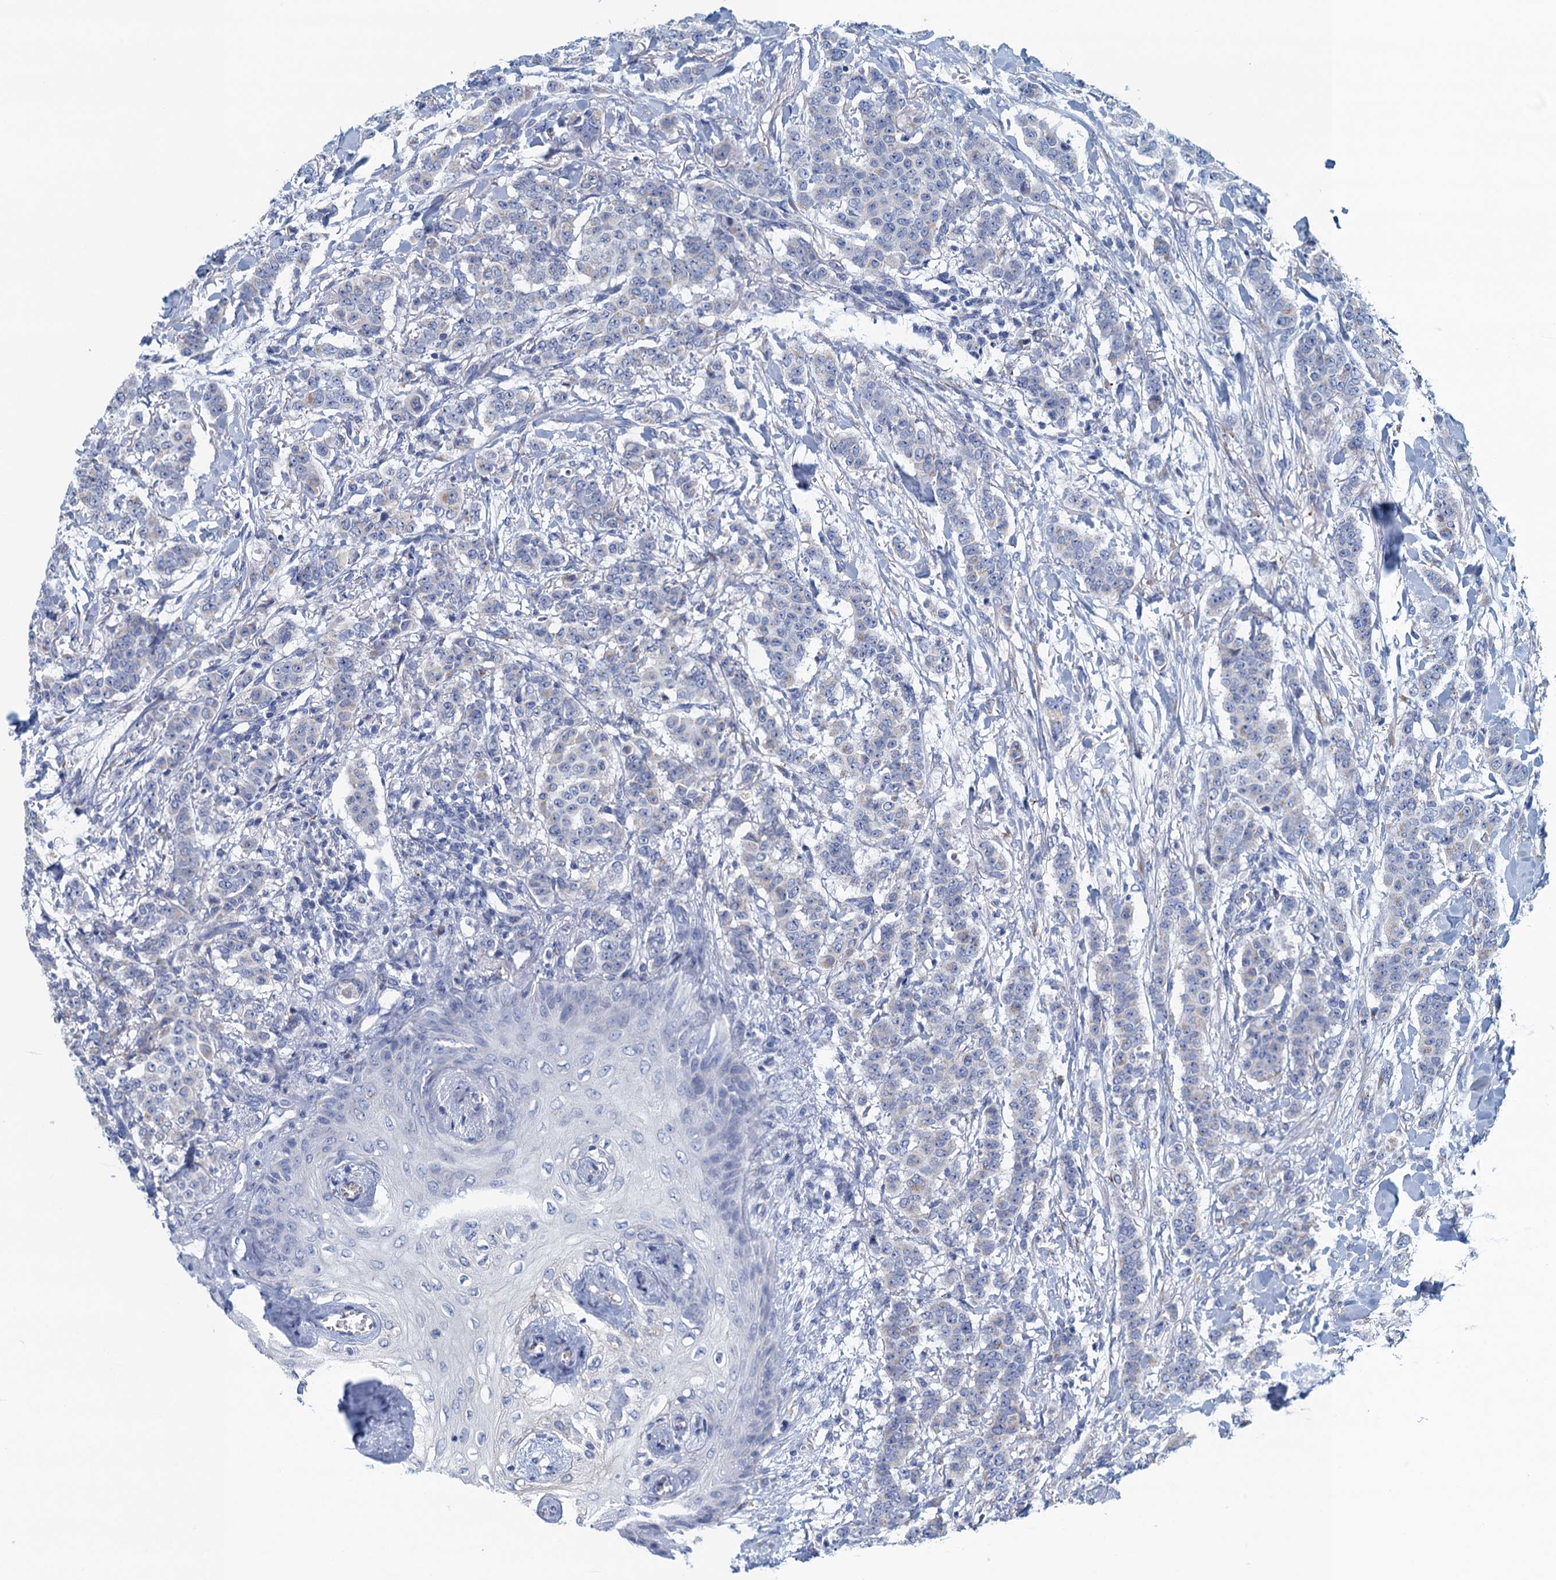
{"staining": {"intensity": "negative", "quantity": "none", "location": "none"}, "tissue": "breast cancer", "cell_type": "Tumor cells", "image_type": "cancer", "snomed": [{"axis": "morphology", "description": "Duct carcinoma"}, {"axis": "topography", "description": "Breast"}], "caption": "A photomicrograph of breast cancer stained for a protein demonstrates no brown staining in tumor cells. The staining is performed using DAB (3,3'-diaminobenzidine) brown chromogen with nuclei counter-stained in using hematoxylin.", "gene": "C10orf88", "patient": {"sex": "female", "age": 40}}